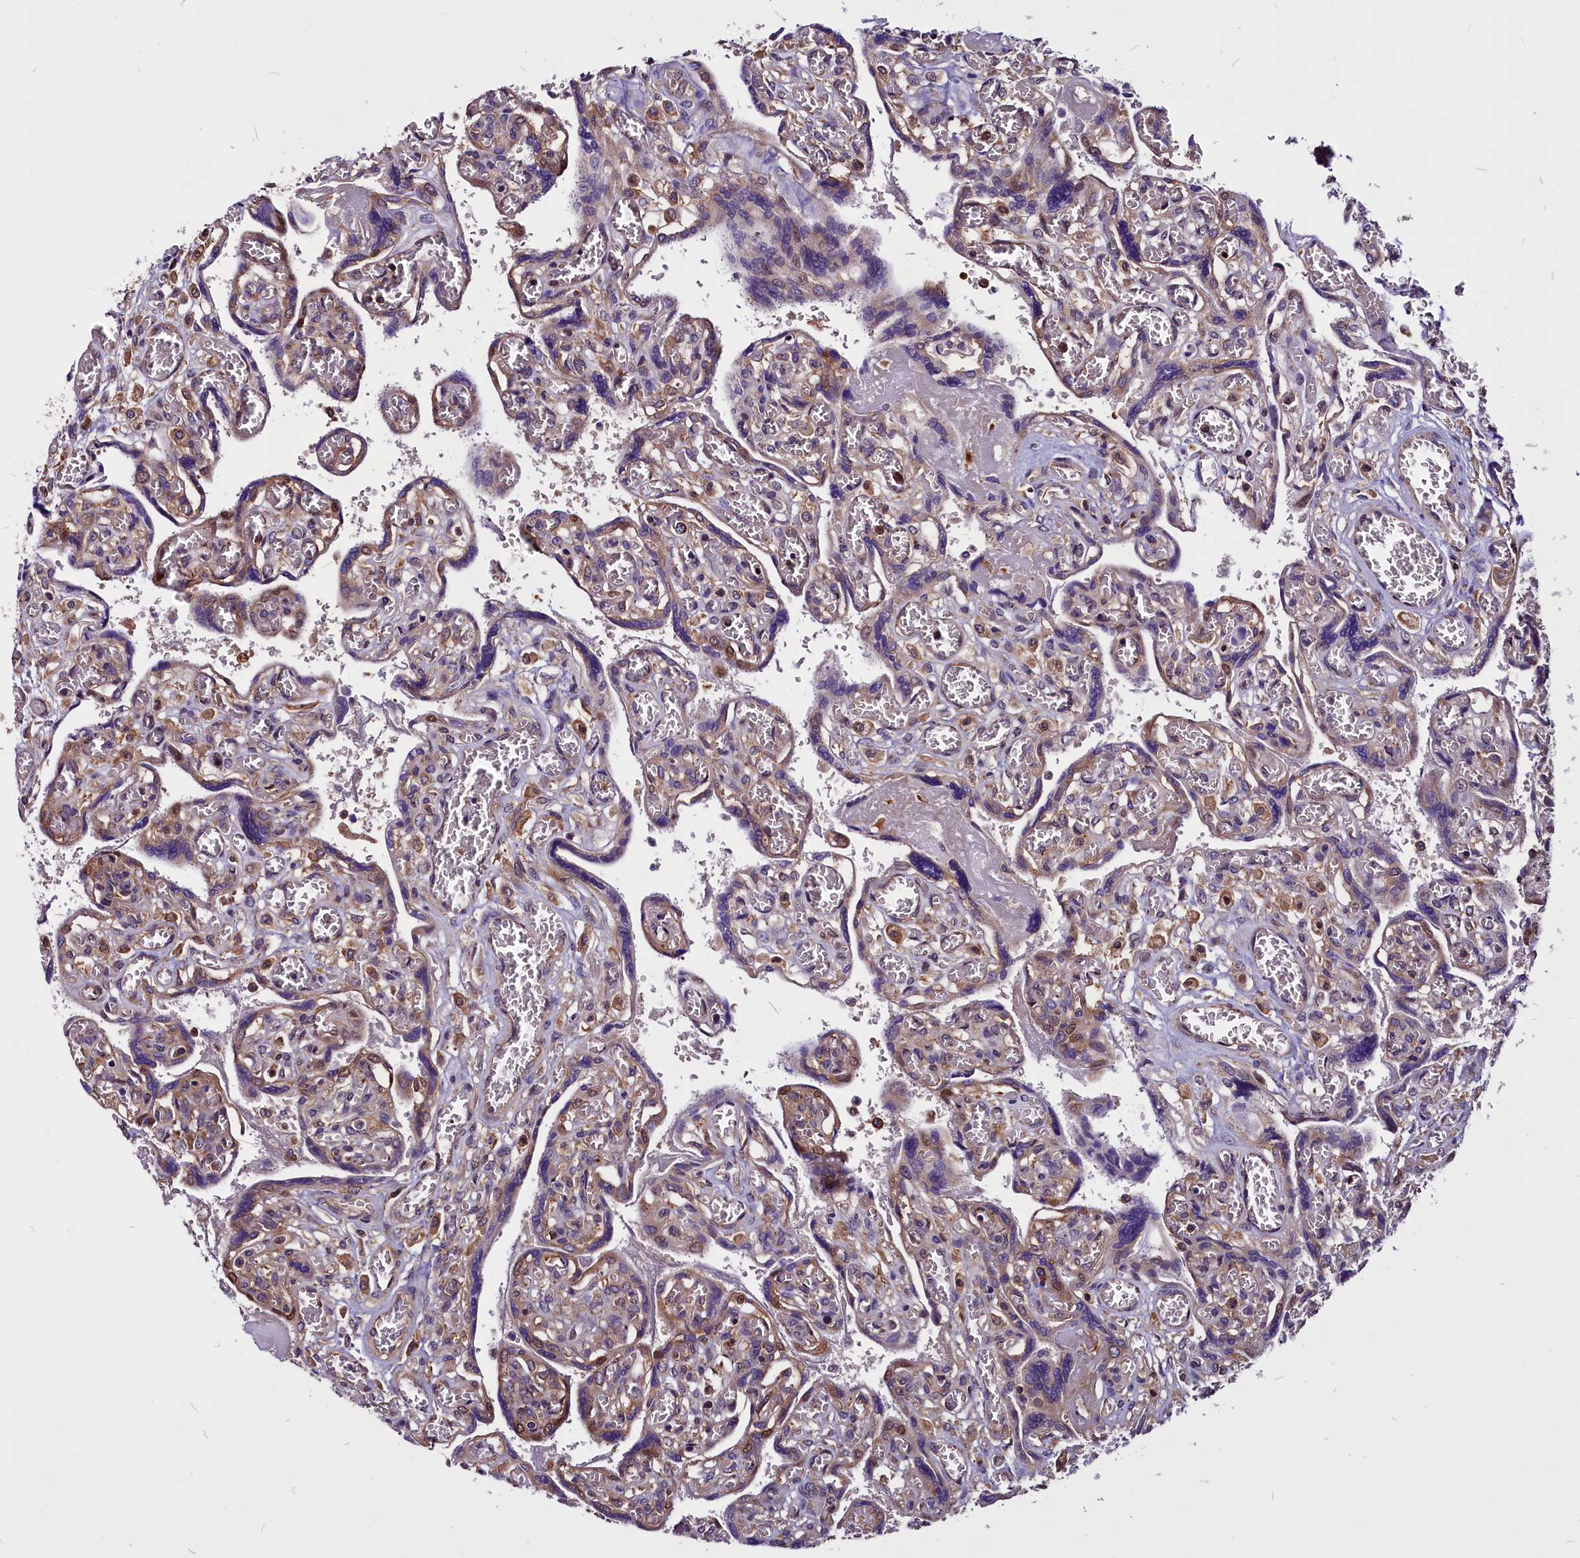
{"staining": {"intensity": "strong", "quantity": "25%-75%", "location": "cytoplasmic/membranous"}, "tissue": "placenta", "cell_type": "Trophoblastic cells", "image_type": "normal", "snomed": [{"axis": "morphology", "description": "Normal tissue, NOS"}, {"axis": "topography", "description": "Placenta"}], "caption": "The photomicrograph shows immunohistochemical staining of benign placenta. There is strong cytoplasmic/membranous positivity is seen in approximately 25%-75% of trophoblastic cells. The protein of interest is stained brown, and the nuclei are stained in blue (DAB (3,3'-diaminobenzidine) IHC with brightfield microscopy, high magnification).", "gene": "EIF3G", "patient": {"sex": "female", "age": 39}}